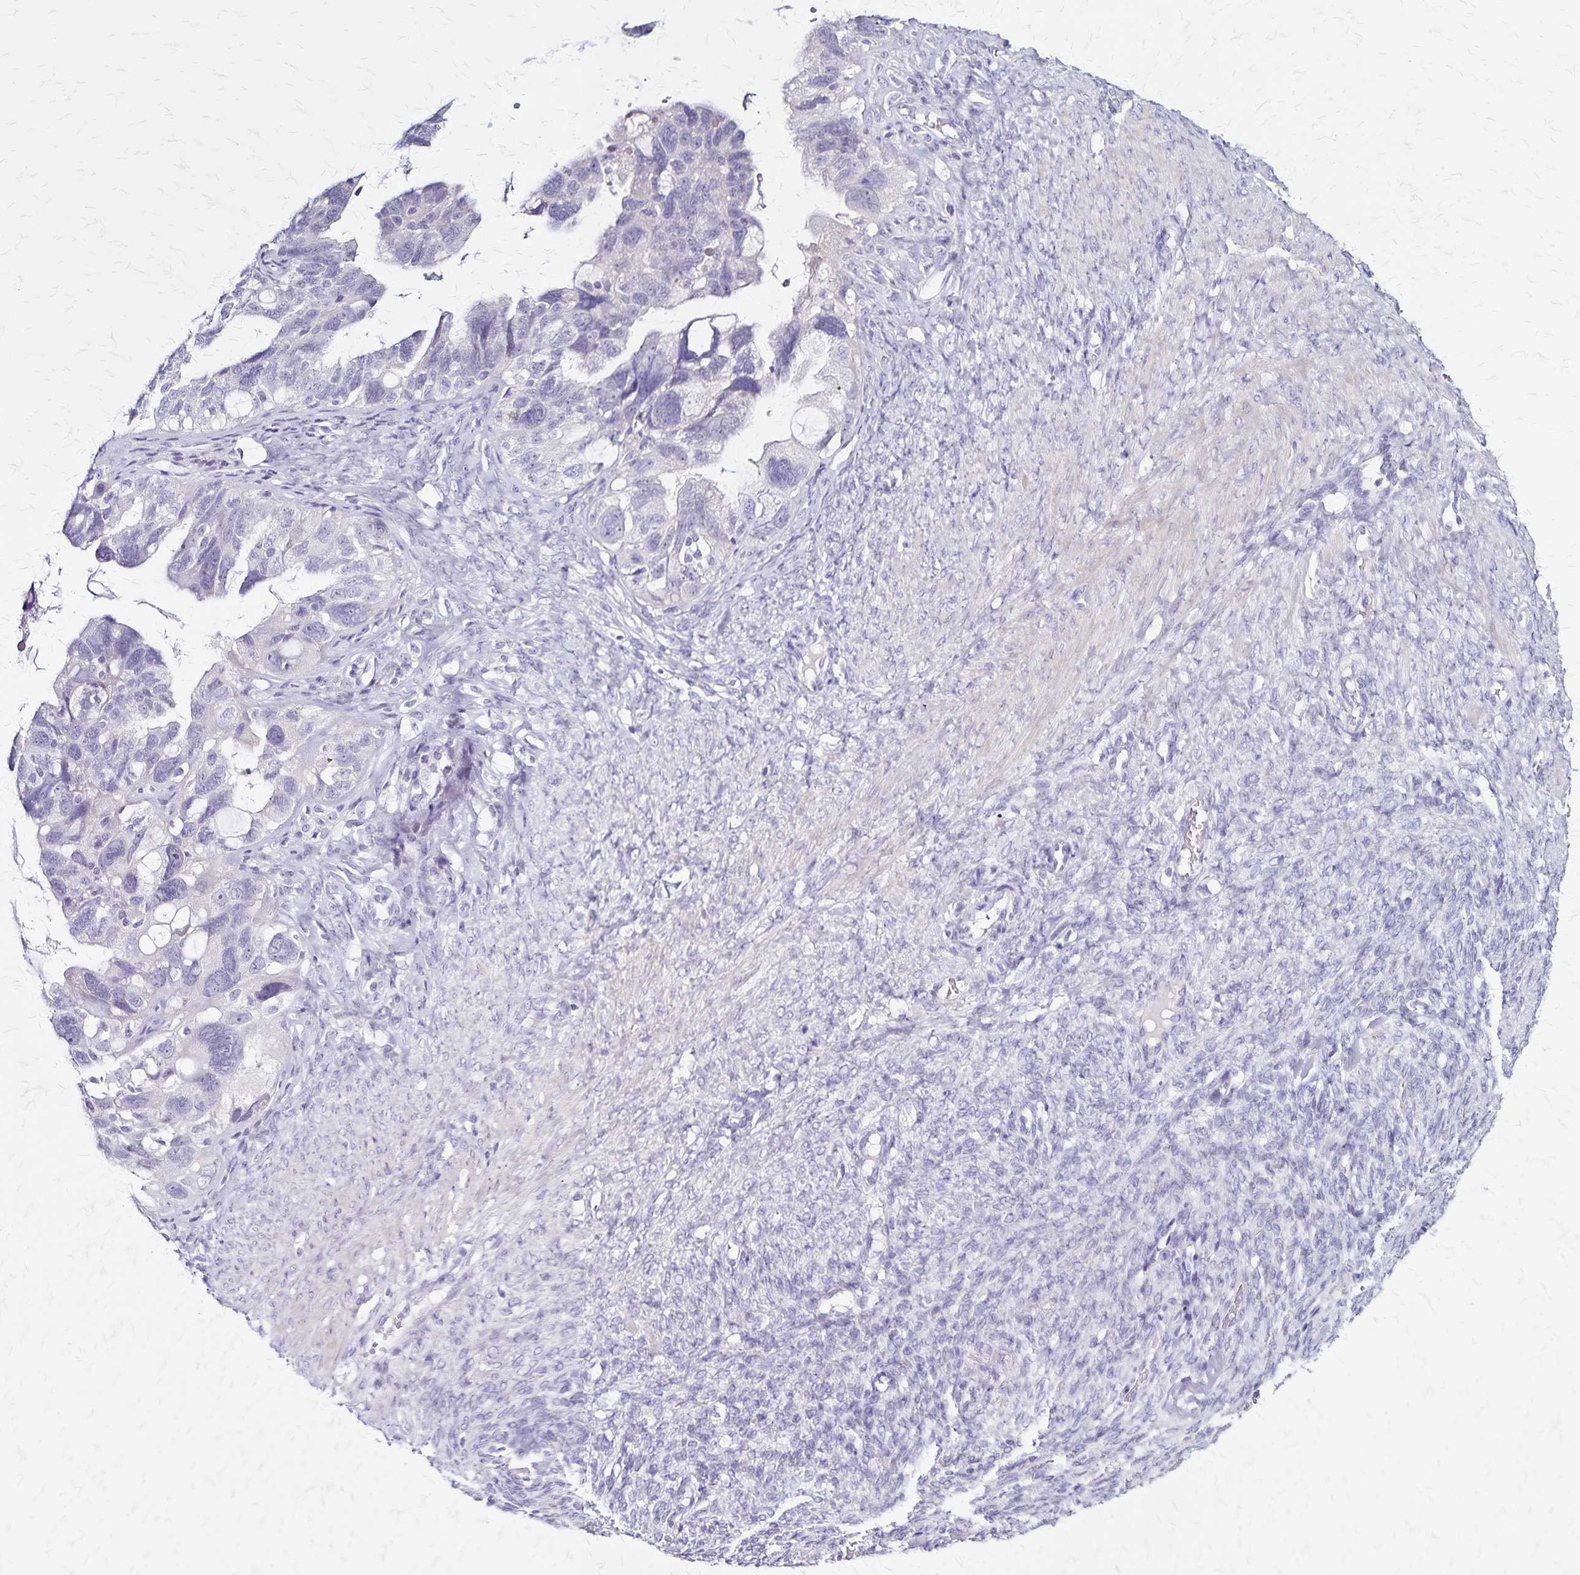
{"staining": {"intensity": "negative", "quantity": "none", "location": "none"}, "tissue": "ovarian cancer", "cell_type": "Tumor cells", "image_type": "cancer", "snomed": [{"axis": "morphology", "description": "Cystadenocarcinoma, serous, NOS"}, {"axis": "topography", "description": "Ovary"}], "caption": "Immunohistochemical staining of human ovarian cancer (serous cystadenocarcinoma) demonstrates no significant expression in tumor cells.", "gene": "PLXNA4", "patient": {"sex": "female", "age": 60}}